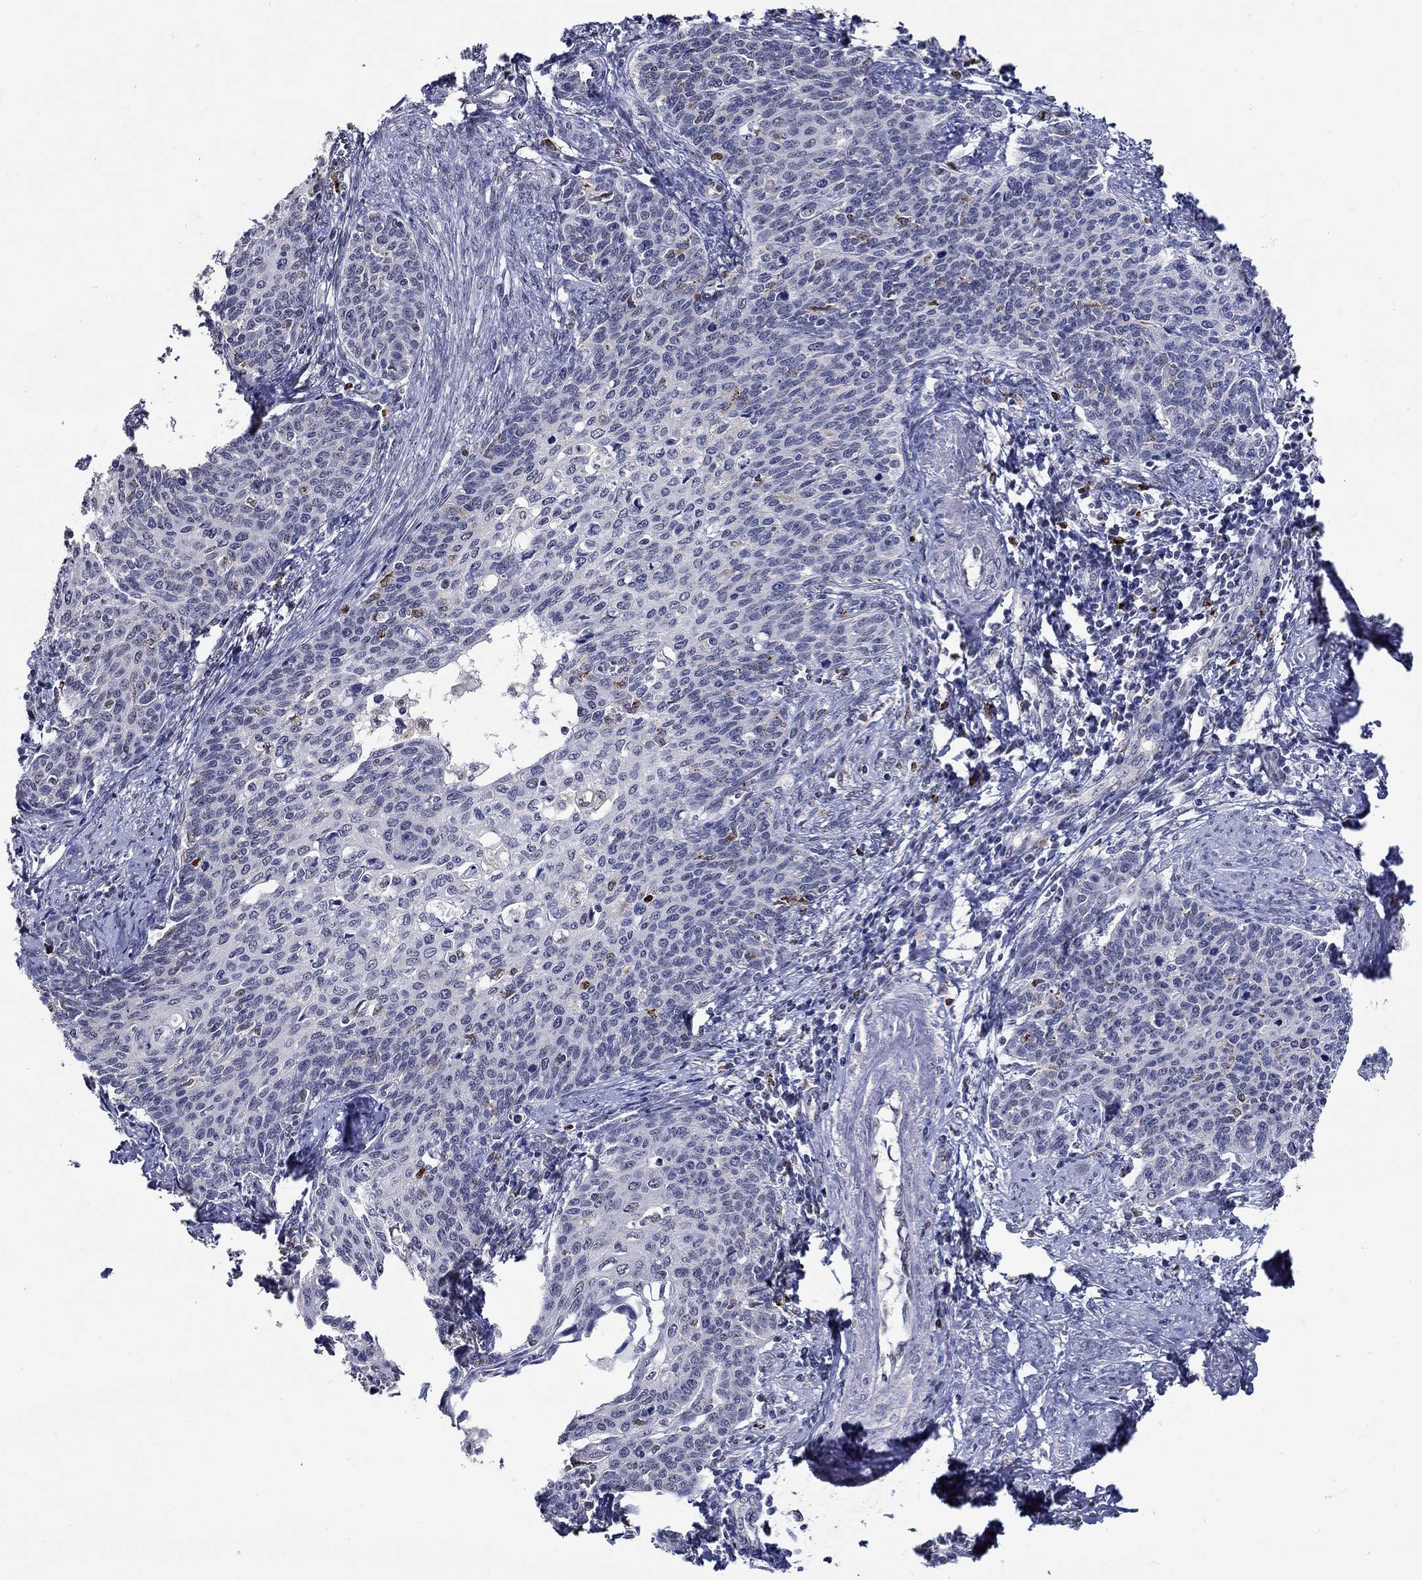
{"staining": {"intensity": "negative", "quantity": "none", "location": "none"}, "tissue": "cervical cancer", "cell_type": "Tumor cells", "image_type": "cancer", "snomed": [{"axis": "morphology", "description": "Normal tissue, NOS"}, {"axis": "morphology", "description": "Squamous cell carcinoma, NOS"}, {"axis": "topography", "description": "Cervix"}], "caption": "A high-resolution photomicrograph shows immunohistochemistry staining of cervical squamous cell carcinoma, which reveals no significant staining in tumor cells. Nuclei are stained in blue.", "gene": "GATA2", "patient": {"sex": "female", "age": 39}}